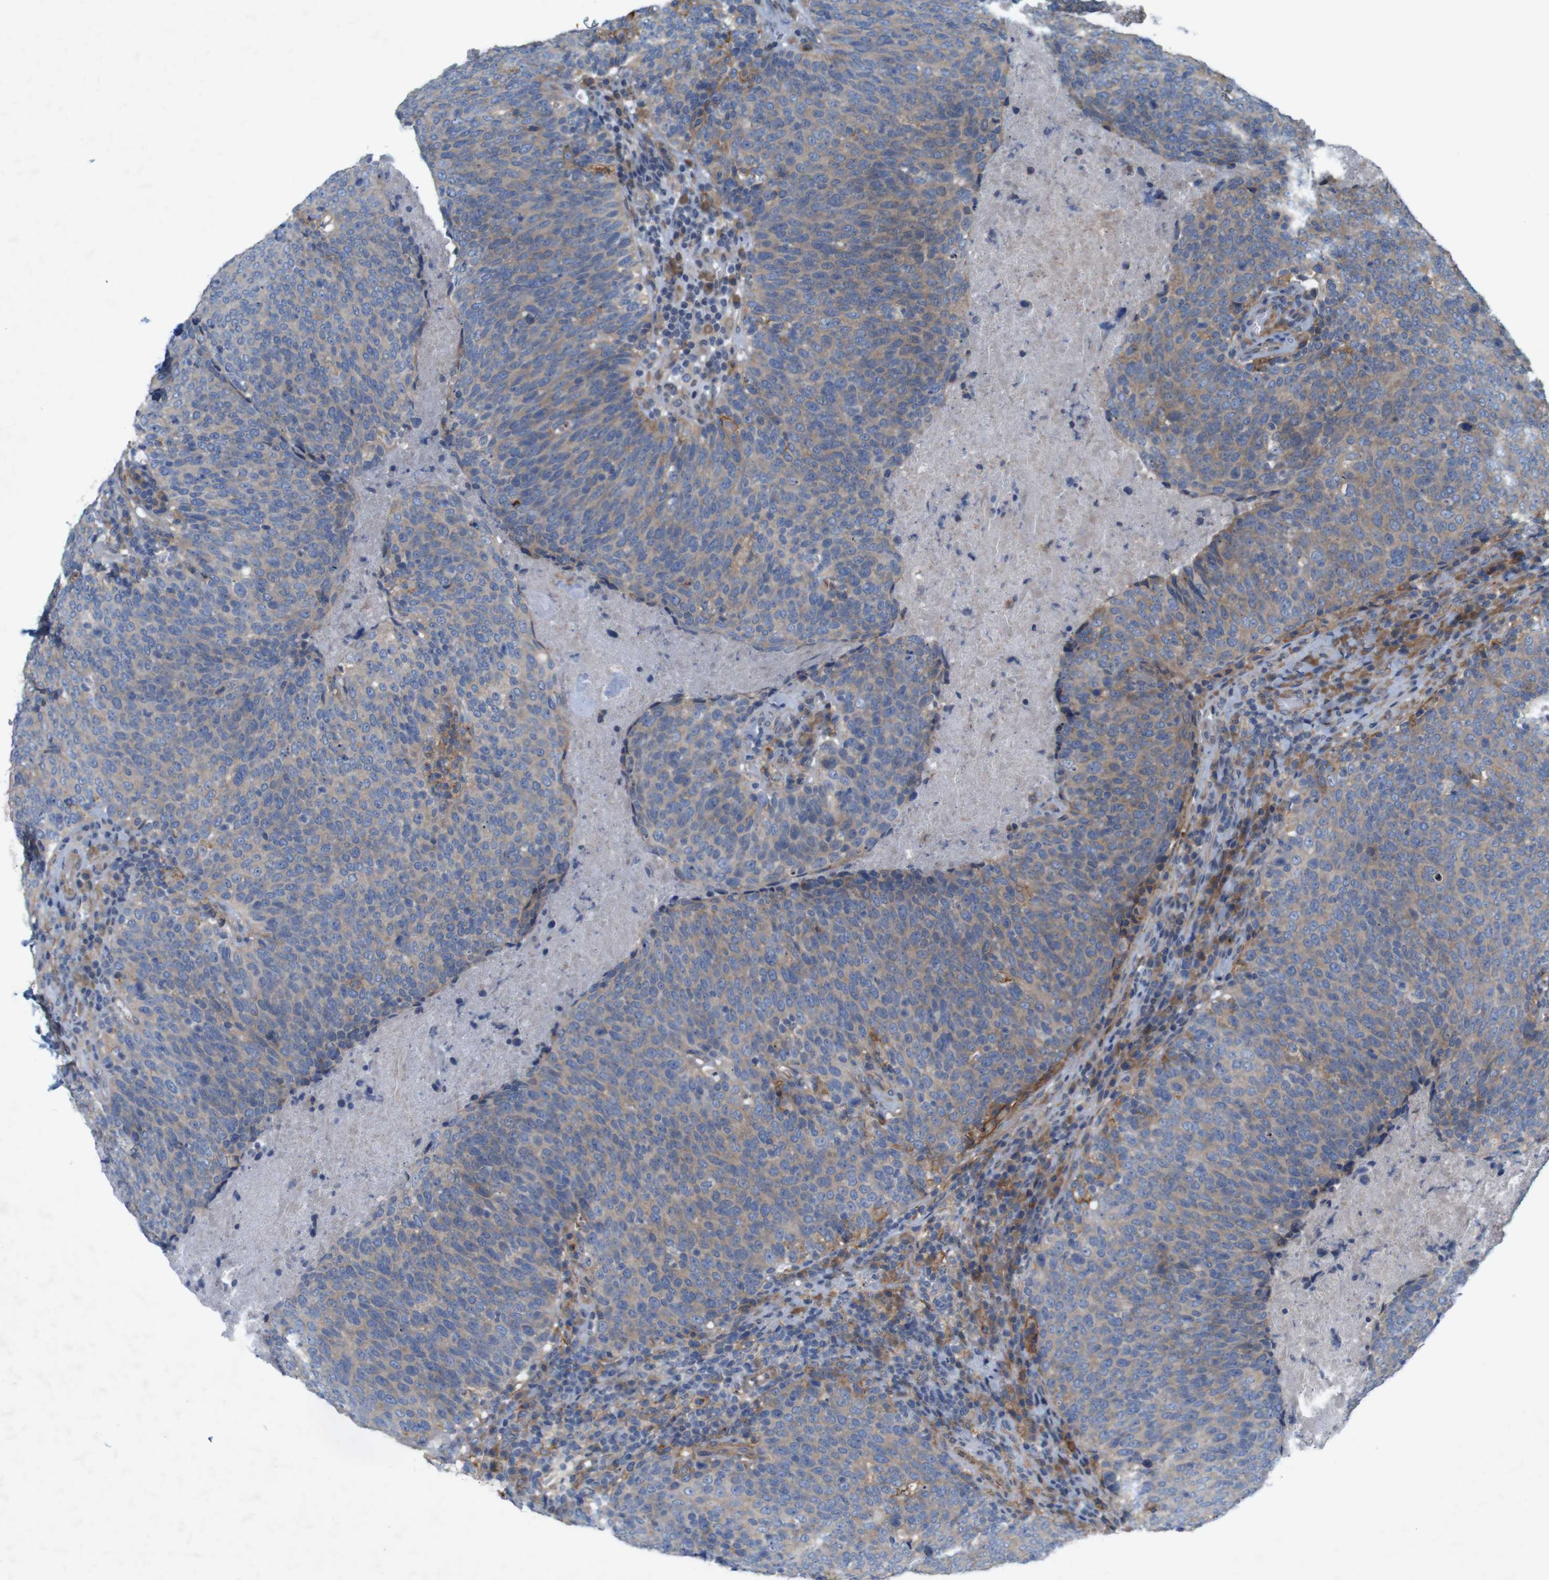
{"staining": {"intensity": "weak", "quantity": ">75%", "location": "cytoplasmic/membranous"}, "tissue": "head and neck cancer", "cell_type": "Tumor cells", "image_type": "cancer", "snomed": [{"axis": "morphology", "description": "Squamous cell carcinoma, NOS"}, {"axis": "morphology", "description": "Squamous cell carcinoma, metastatic, NOS"}, {"axis": "topography", "description": "Lymph node"}, {"axis": "topography", "description": "Head-Neck"}], "caption": "Weak cytoplasmic/membranous expression is identified in approximately >75% of tumor cells in metastatic squamous cell carcinoma (head and neck).", "gene": "SIGLEC8", "patient": {"sex": "male", "age": 62}}